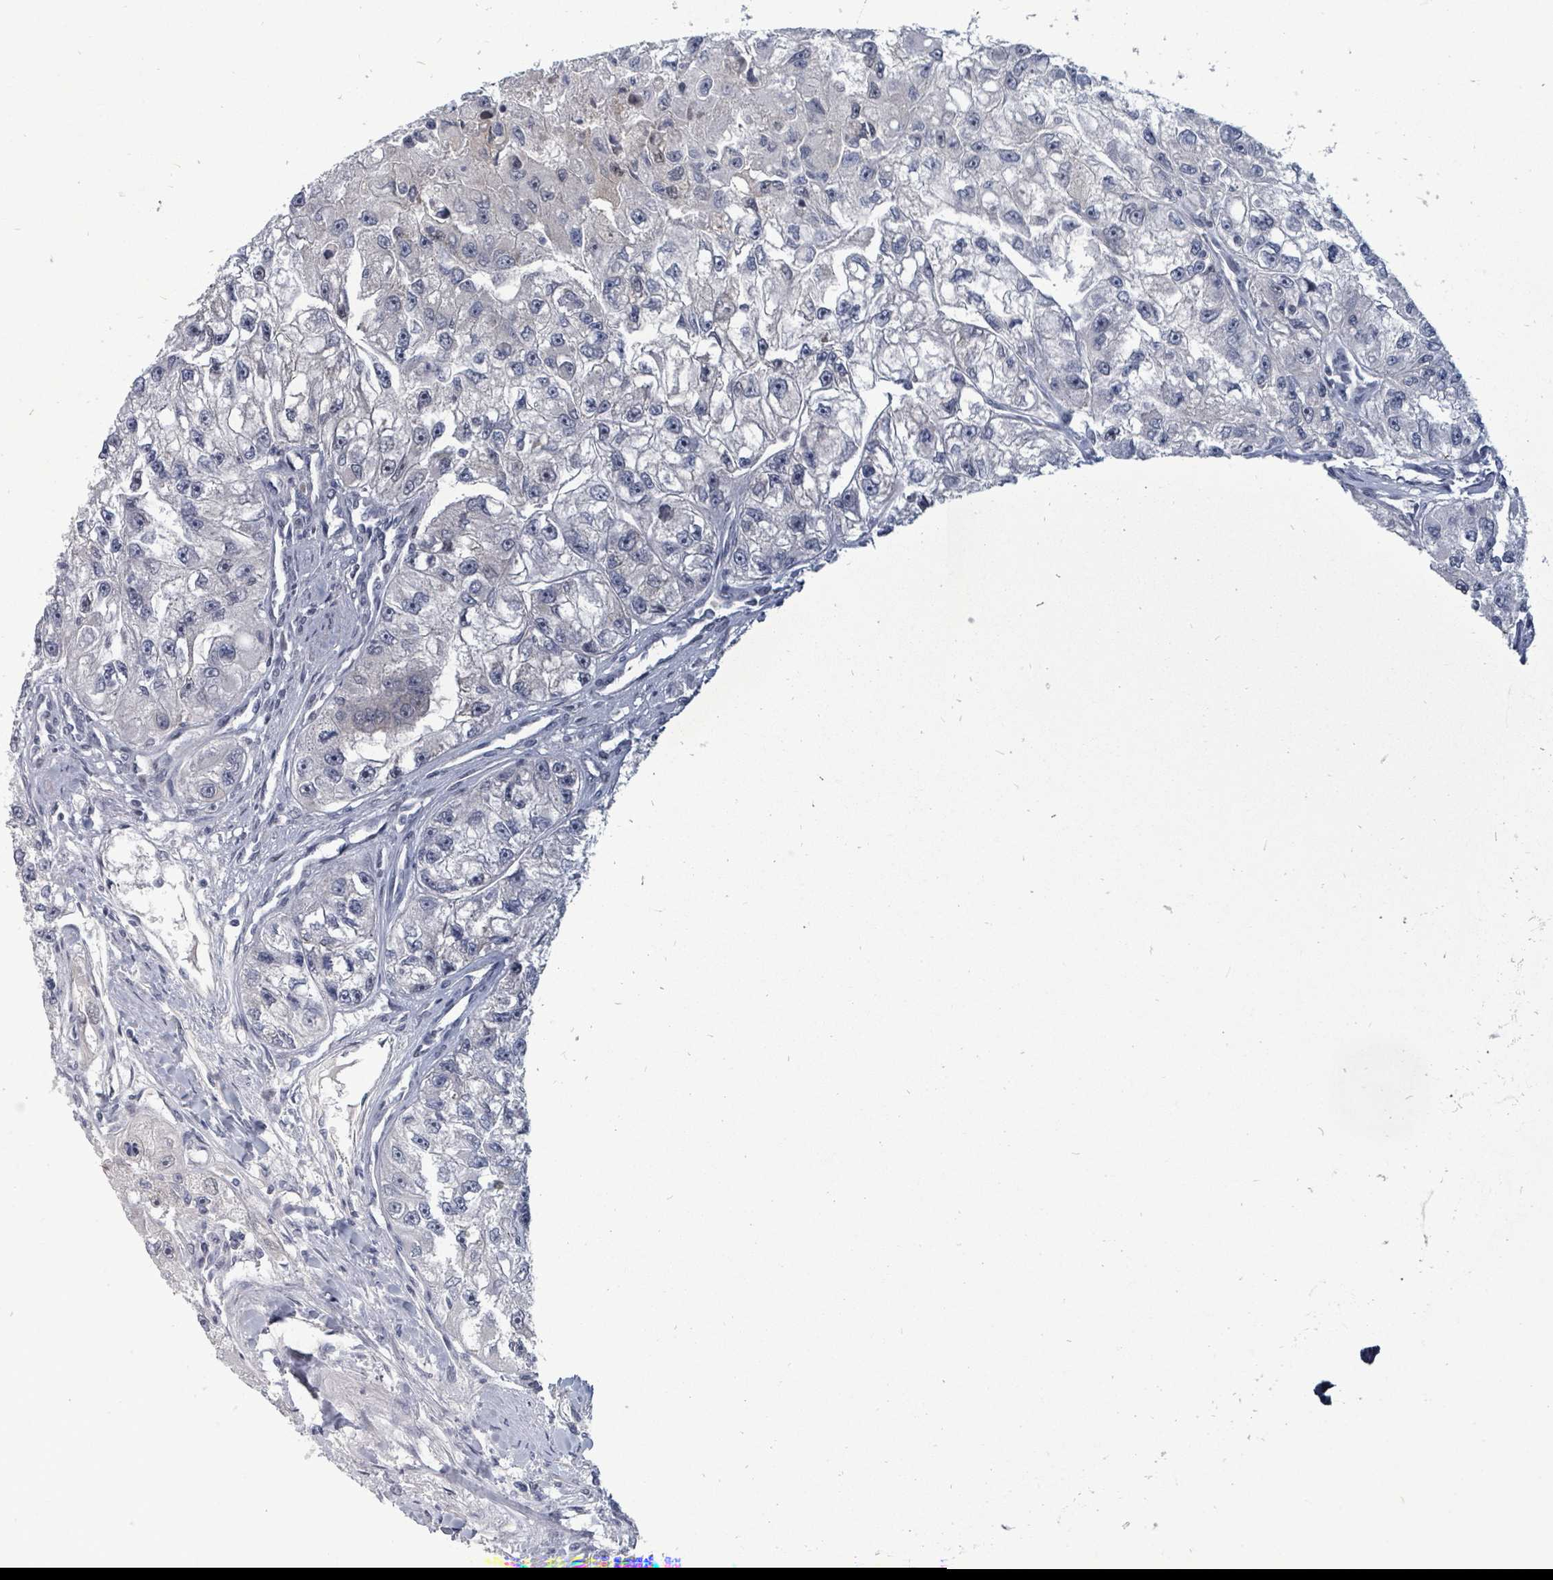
{"staining": {"intensity": "weak", "quantity": "<25%", "location": "nuclear"}, "tissue": "renal cancer", "cell_type": "Tumor cells", "image_type": "cancer", "snomed": [{"axis": "morphology", "description": "Adenocarcinoma, NOS"}, {"axis": "topography", "description": "Kidney"}], "caption": "The image shows no staining of tumor cells in renal adenocarcinoma.", "gene": "UCK1", "patient": {"sex": "male", "age": 63}}